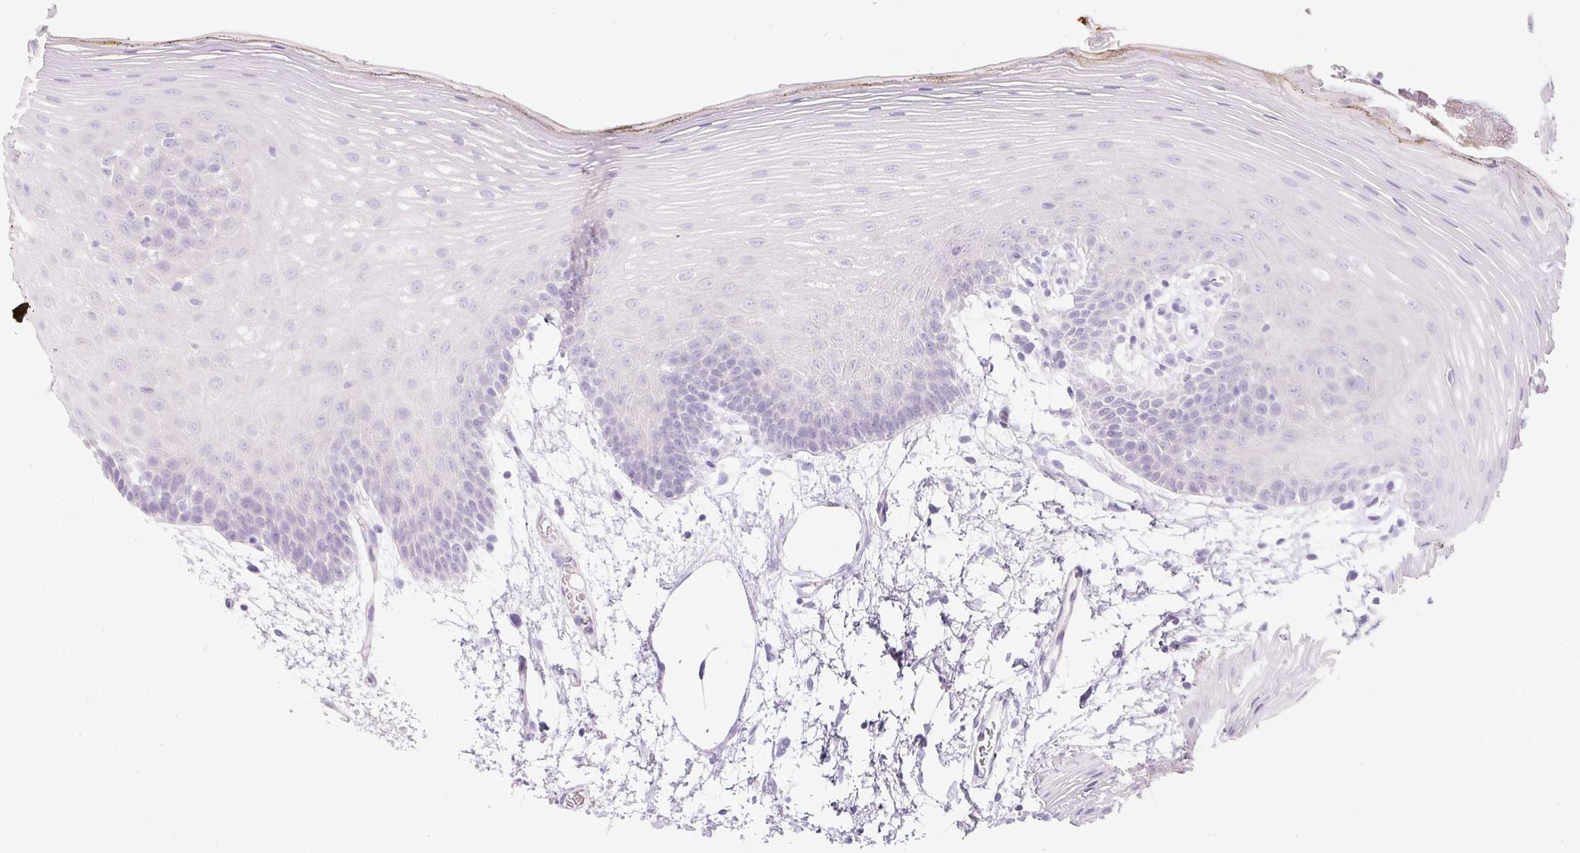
{"staining": {"intensity": "negative", "quantity": "none", "location": "none"}, "tissue": "oral mucosa", "cell_type": "Squamous epithelial cells", "image_type": "normal", "snomed": [{"axis": "morphology", "description": "Normal tissue, NOS"}, {"axis": "morphology", "description": "Squamous cell carcinoma, NOS"}, {"axis": "topography", "description": "Oral tissue"}, {"axis": "topography", "description": "Head-Neck"}], "caption": "This micrograph is of normal oral mucosa stained with immunohistochemistry (IHC) to label a protein in brown with the nuclei are counter-stained blue. There is no staining in squamous epithelial cells. (DAB immunohistochemistry (IHC) visualized using brightfield microscopy, high magnification).", "gene": "SLC2A2", "patient": {"sex": "female", "age": 81}}